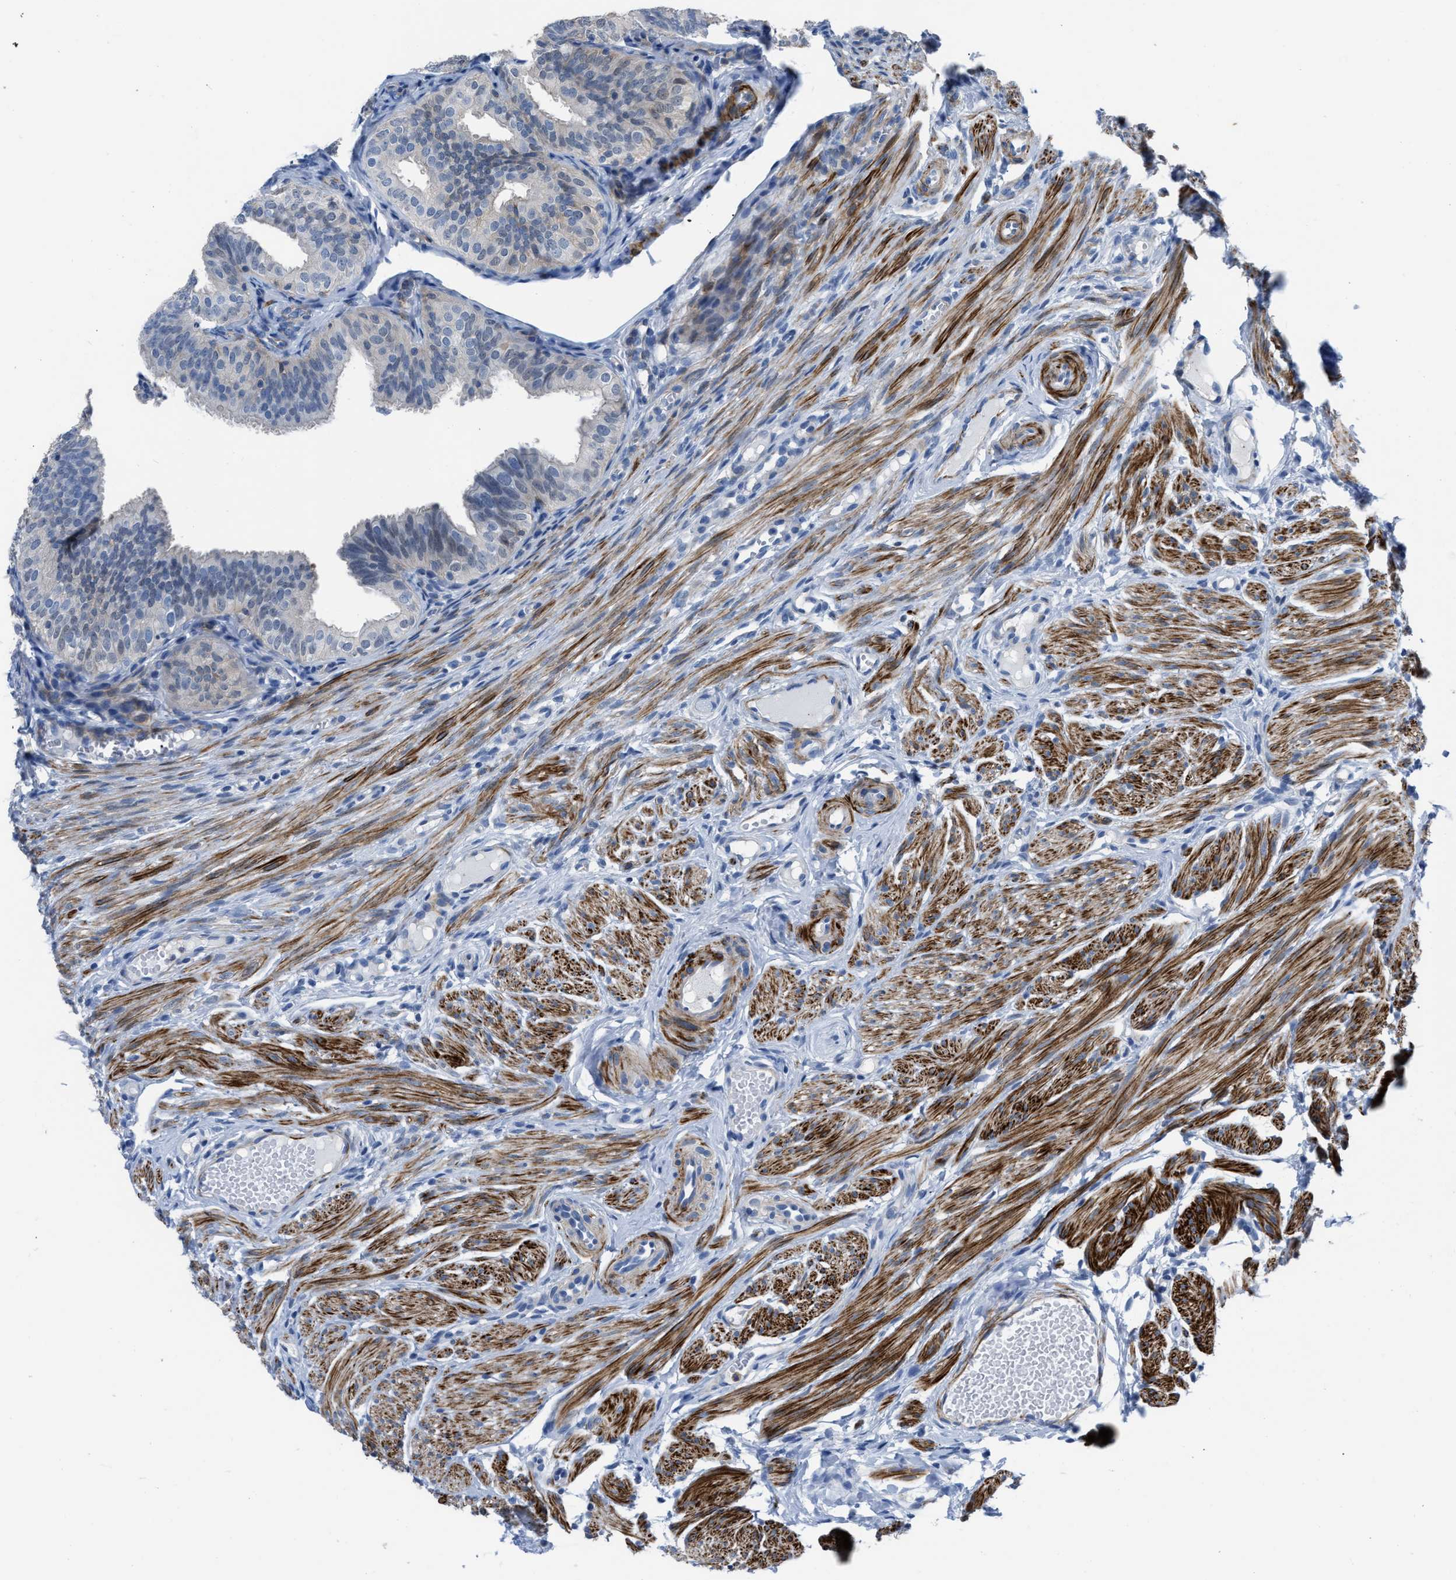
{"staining": {"intensity": "negative", "quantity": "none", "location": "none"}, "tissue": "fallopian tube", "cell_type": "Glandular cells", "image_type": "normal", "snomed": [{"axis": "morphology", "description": "Normal tissue, NOS"}, {"axis": "topography", "description": "Fallopian tube"}], "caption": "Photomicrograph shows no protein staining in glandular cells of benign fallopian tube.", "gene": "PRMT2", "patient": {"sex": "female", "age": 35}}